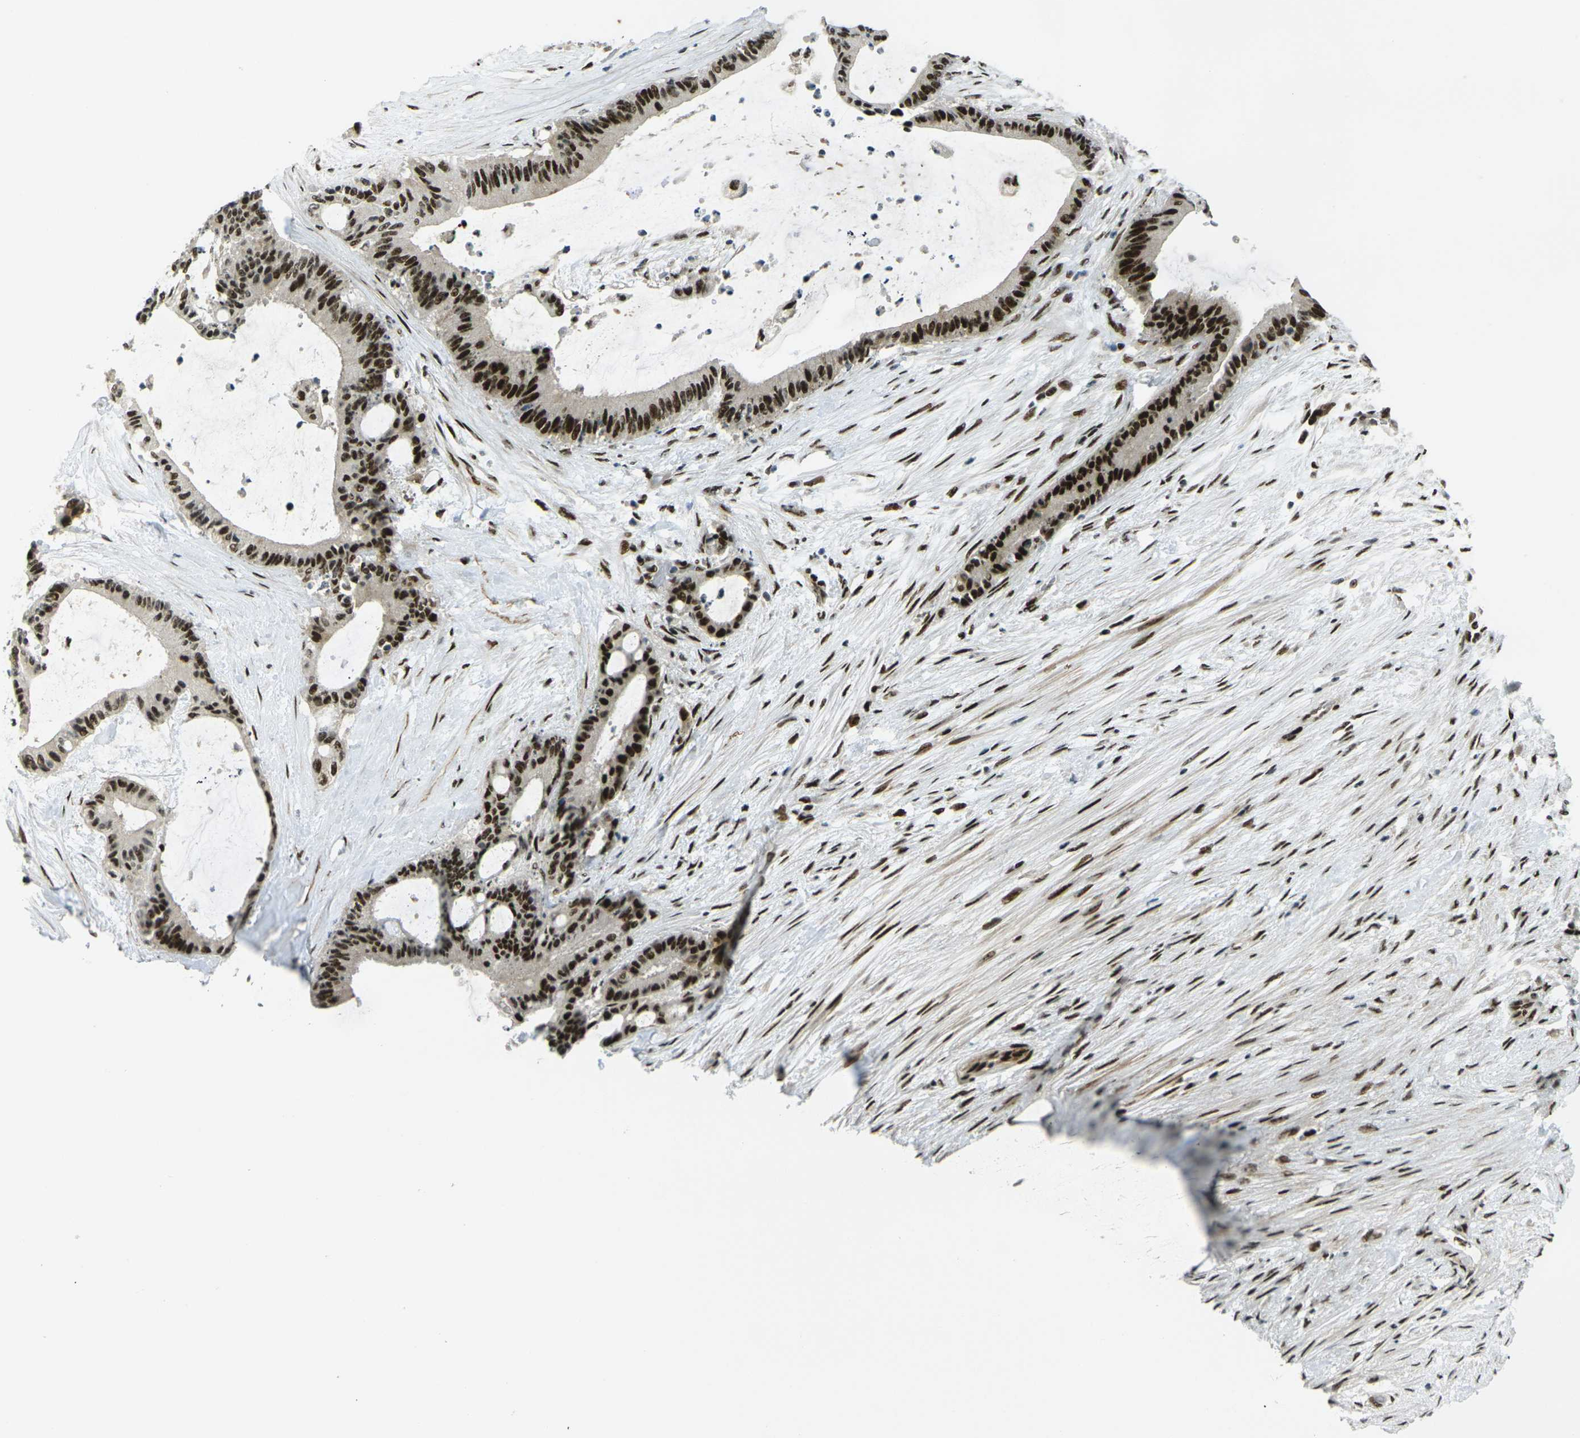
{"staining": {"intensity": "strong", "quantity": ">75%", "location": "nuclear"}, "tissue": "liver cancer", "cell_type": "Tumor cells", "image_type": "cancer", "snomed": [{"axis": "morphology", "description": "Cholangiocarcinoma"}, {"axis": "topography", "description": "Liver"}], "caption": "This histopathology image demonstrates immunohistochemistry (IHC) staining of human liver cancer, with high strong nuclear expression in about >75% of tumor cells.", "gene": "UBE2C", "patient": {"sex": "female", "age": 73}}